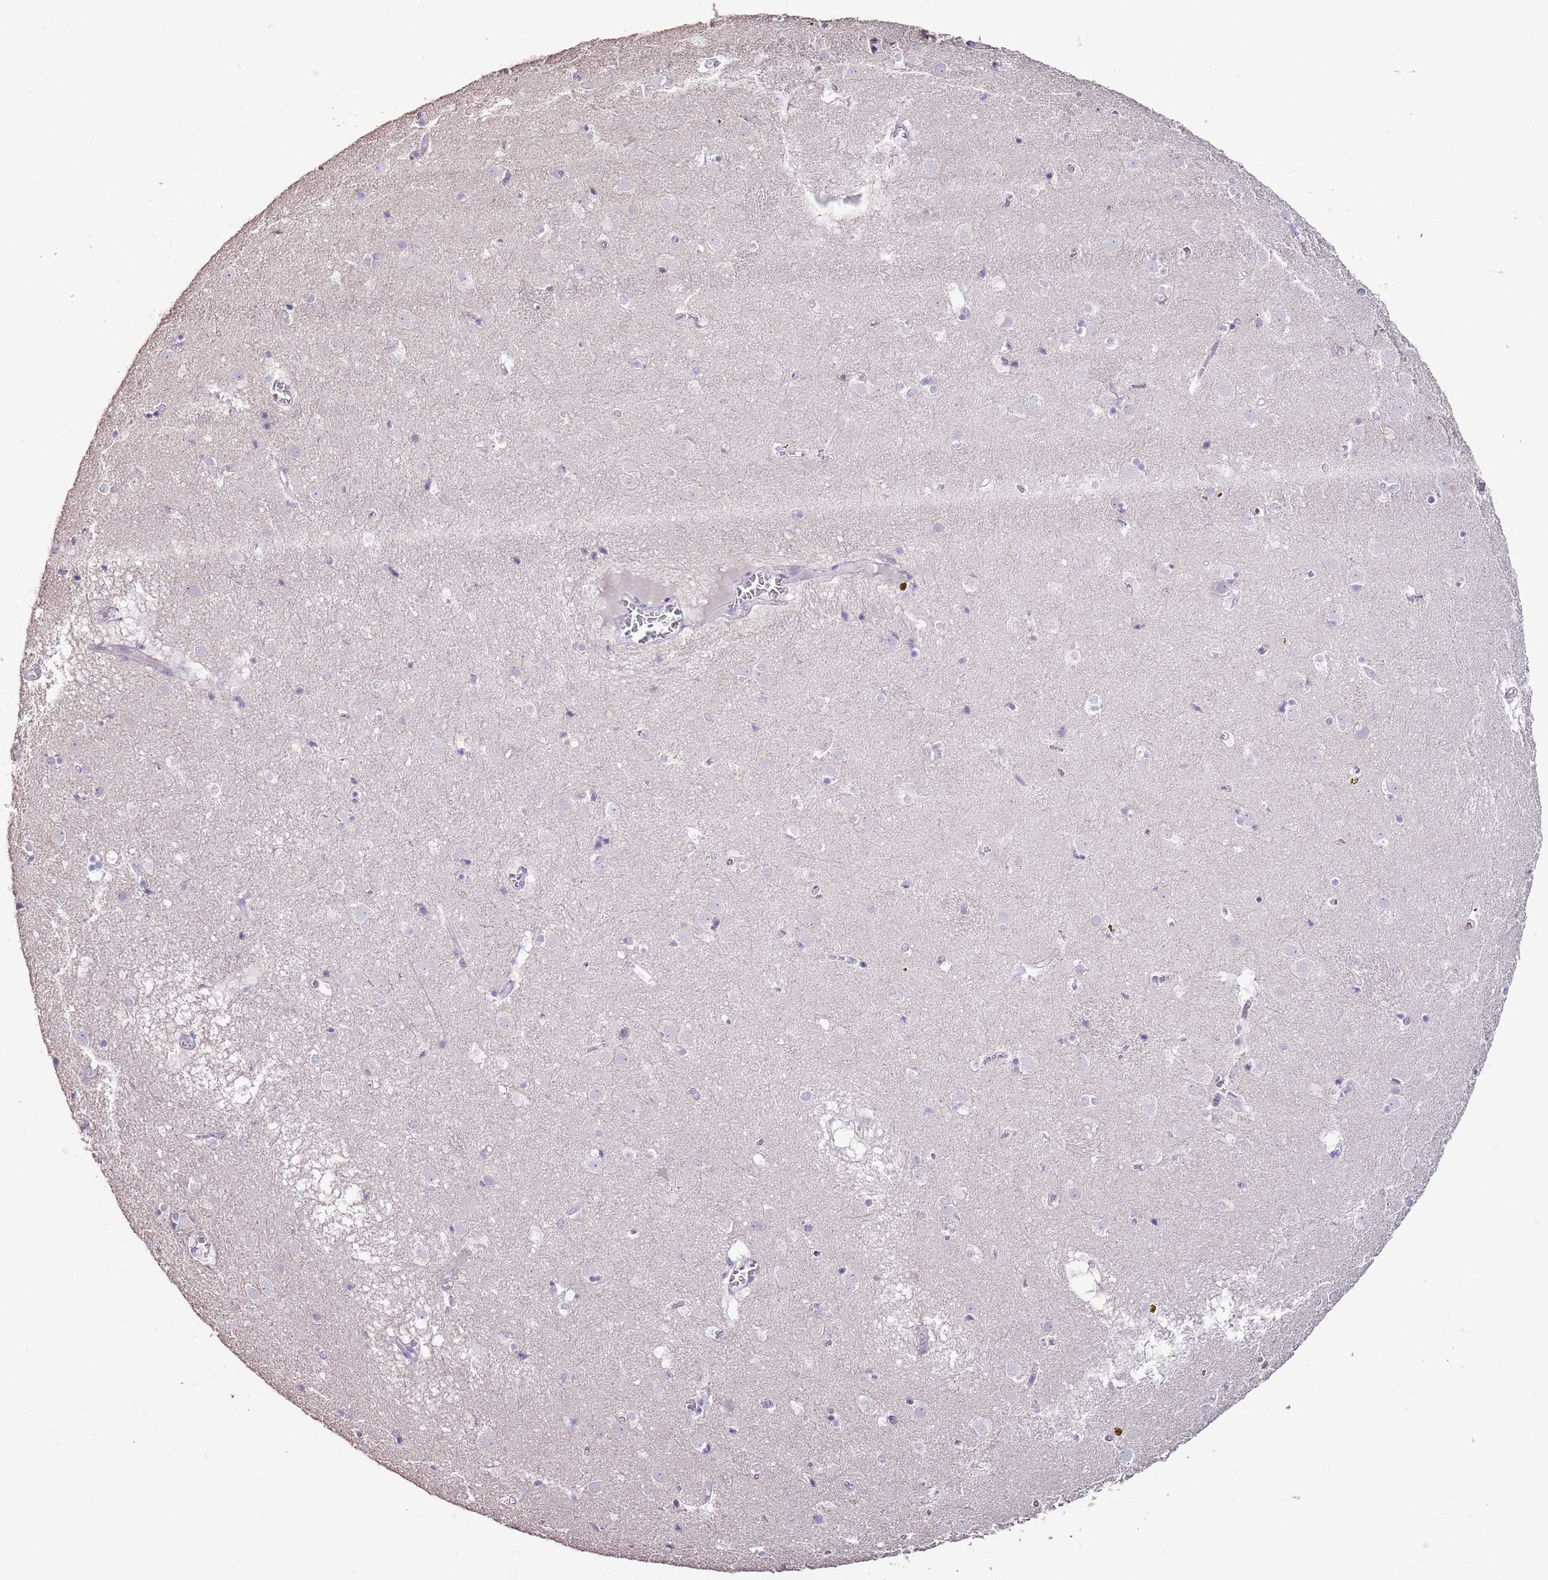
{"staining": {"intensity": "negative", "quantity": "none", "location": "none"}, "tissue": "caudate", "cell_type": "Glial cells", "image_type": "normal", "snomed": [{"axis": "morphology", "description": "Normal tissue, NOS"}, {"axis": "topography", "description": "Lateral ventricle wall"}], "caption": "Immunohistochemical staining of normal caudate demonstrates no significant expression in glial cells.", "gene": "BLOC1S2", "patient": {"sex": "male", "age": 70}}